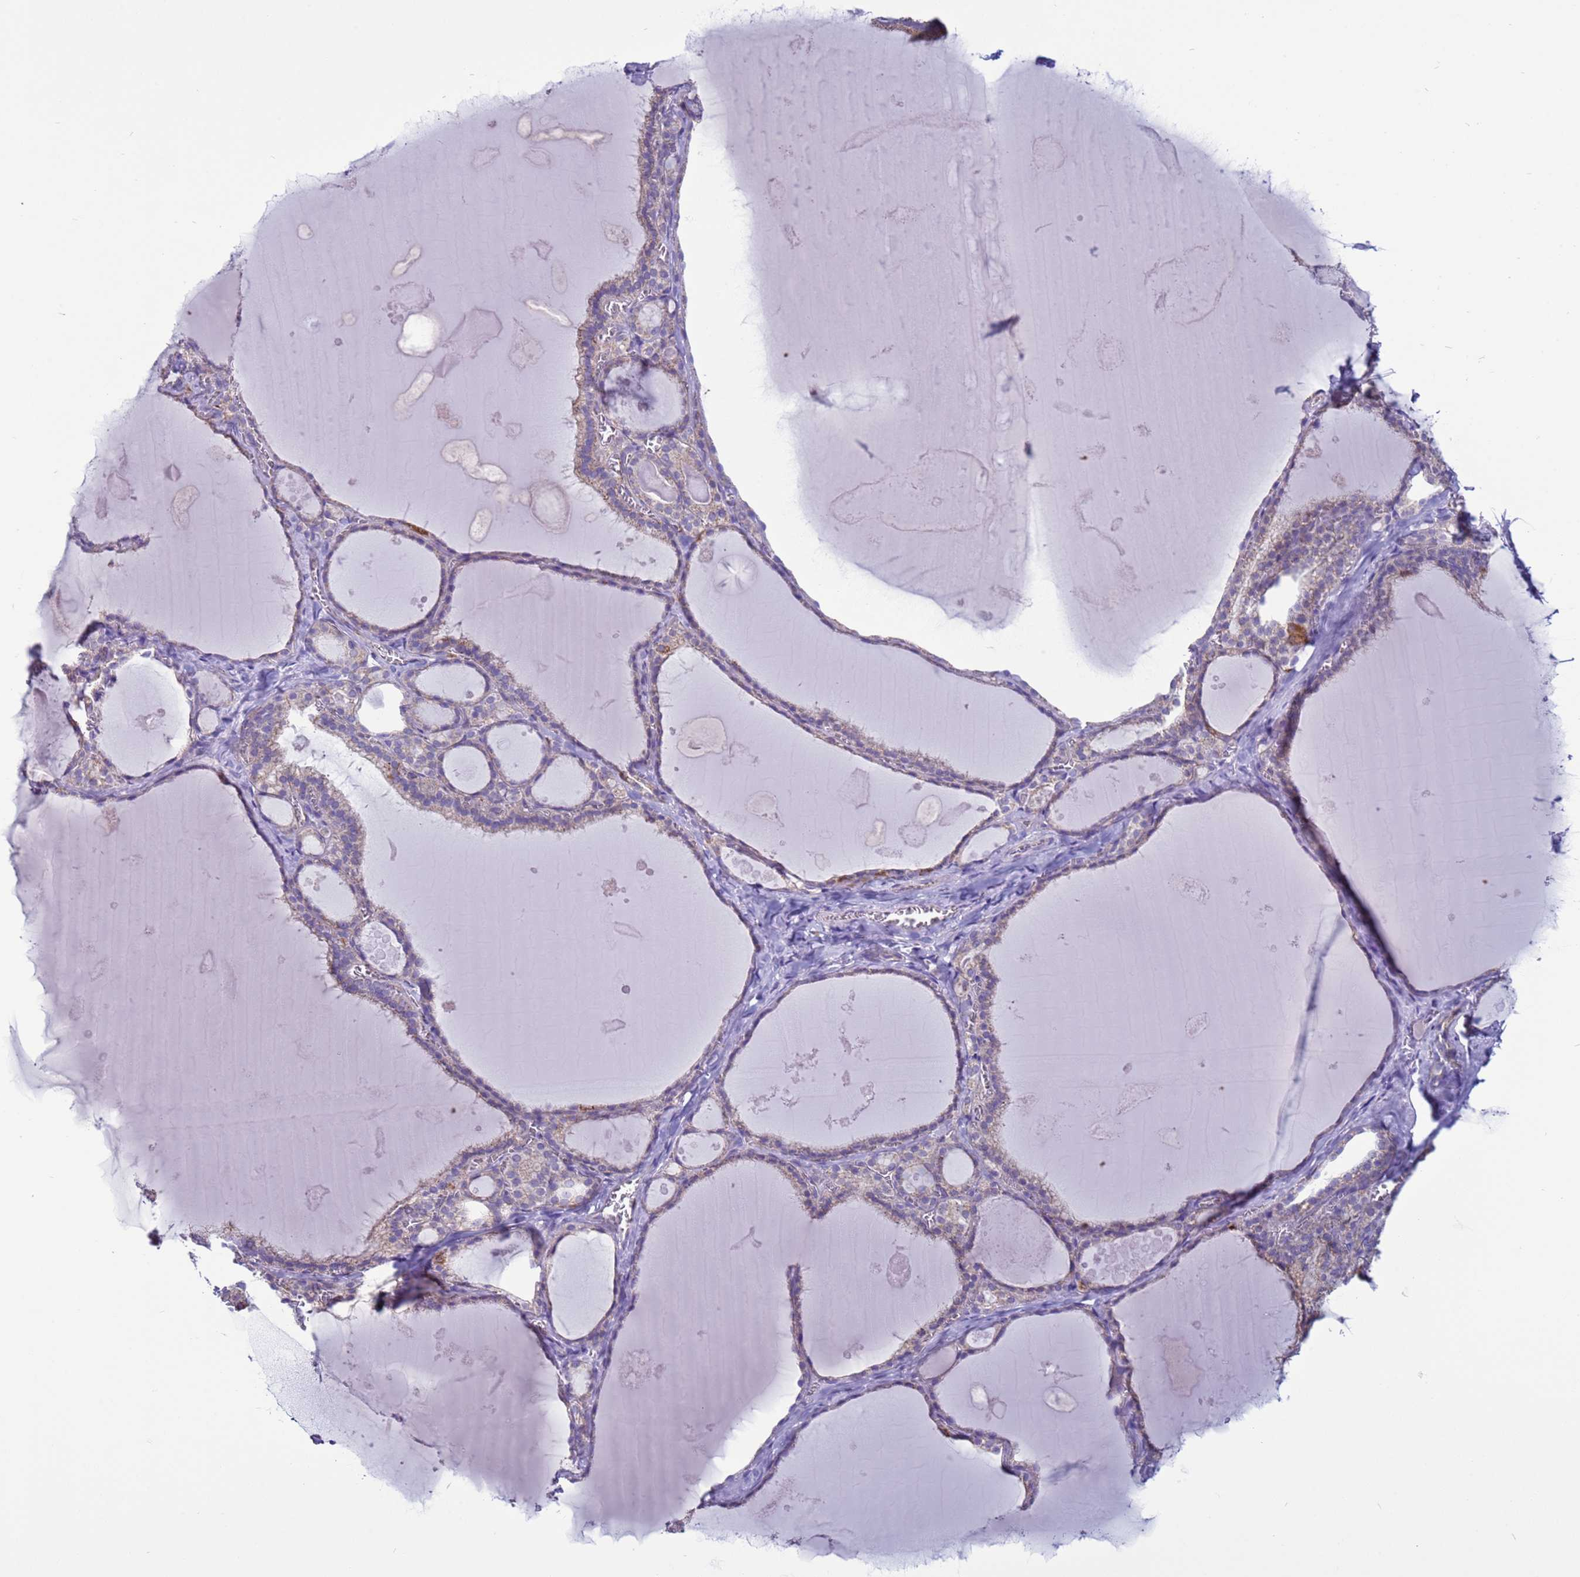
{"staining": {"intensity": "weak", "quantity": "25%-75%", "location": "cytoplasmic/membranous"}, "tissue": "thyroid gland", "cell_type": "Glandular cells", "image_type": "normal", "snomed": [{"axis": "morphology", "description": "Normal tissue, NOS"}, {"axis": "topography", "description": "Thyroid gland"}], "caption": "DAB (3,3'-diaminobenzidine) immunohistochemical staining of unremarkable thyroid gland displays weak cytoplasmic/membranous protein positivity in about 25%-75% of glandular cells.", "gene": "HPCAL1", "patient": {"sex": "male", "age": 56}}